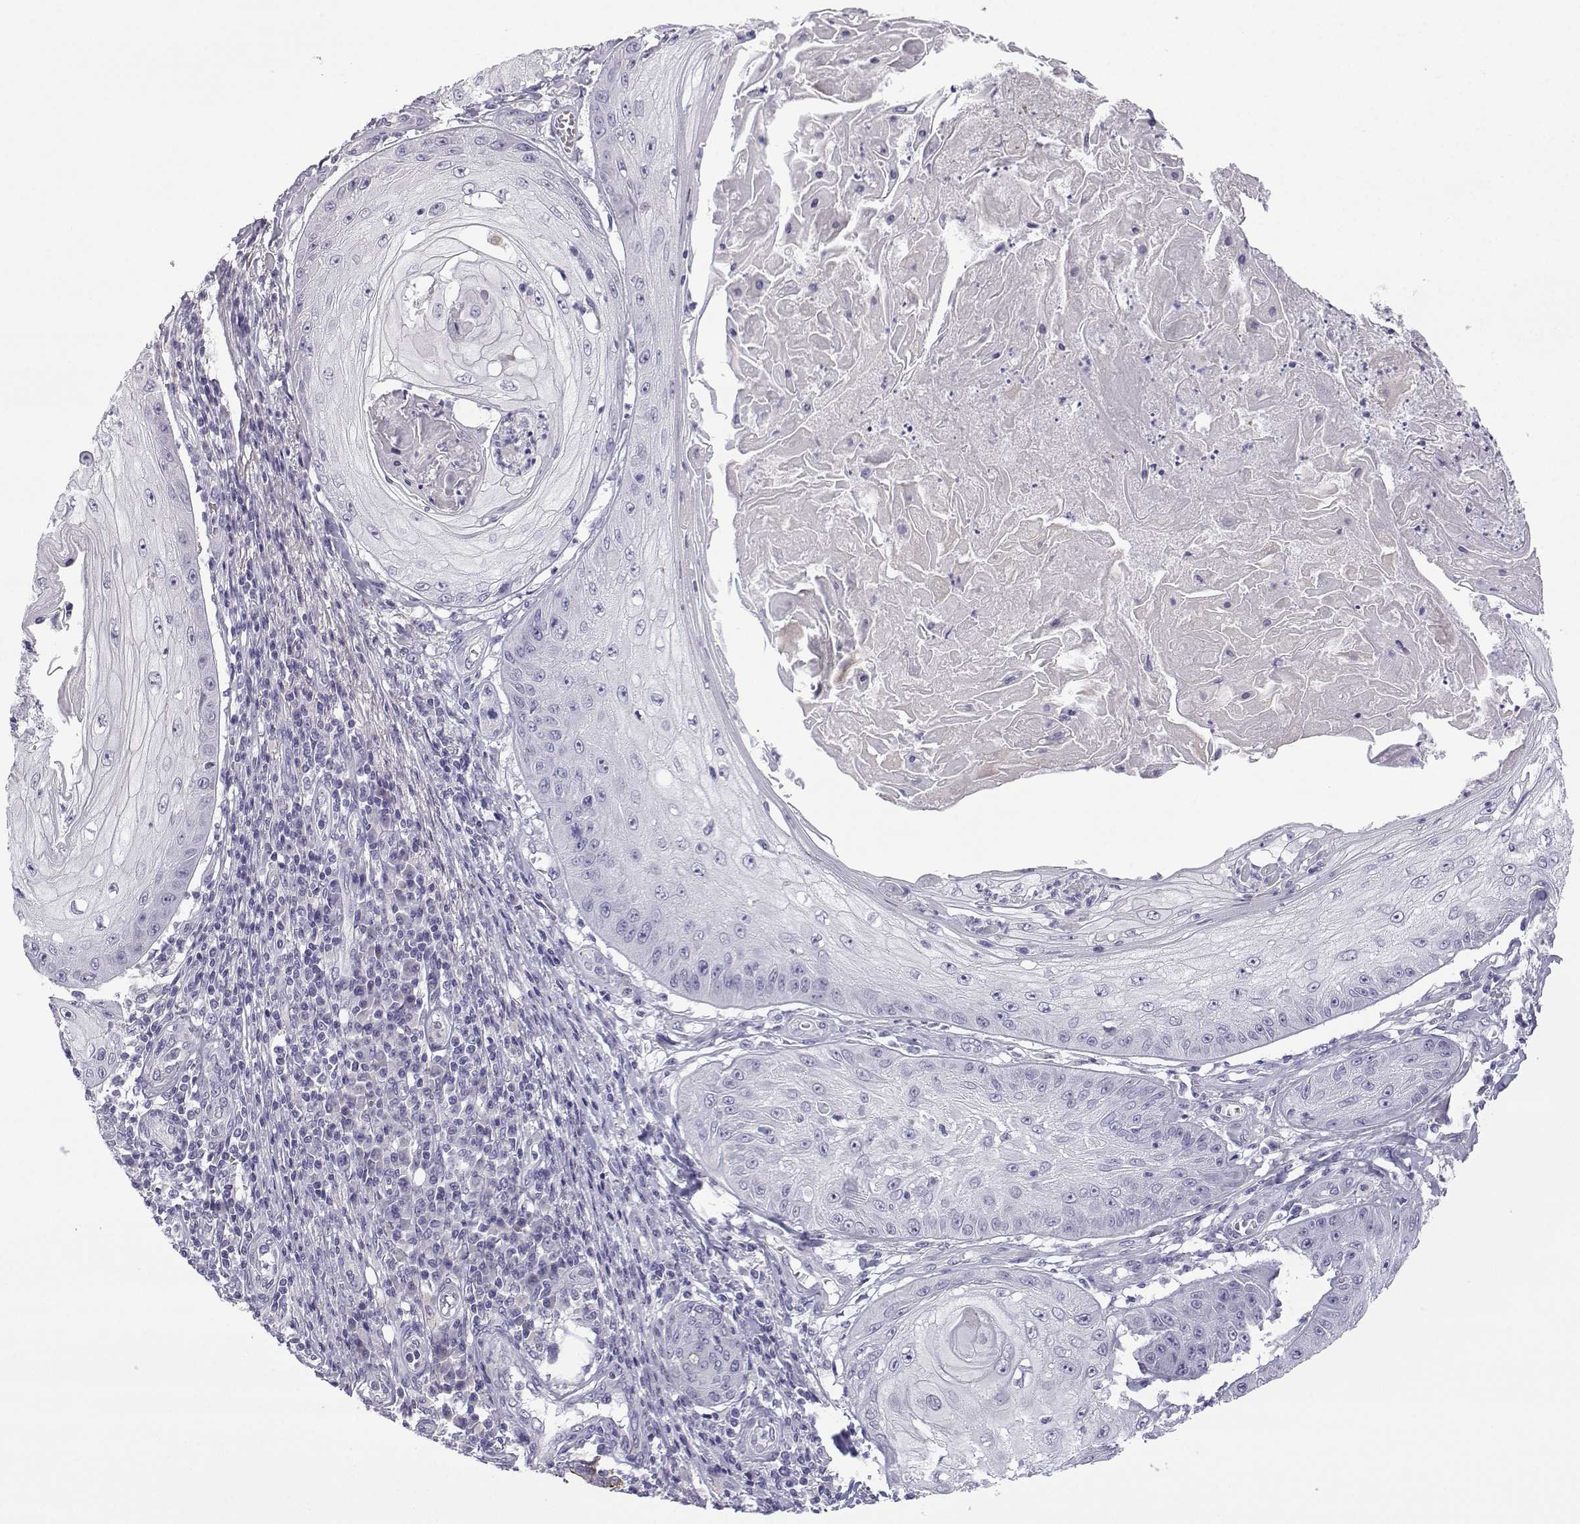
{"staining": {"intensity": "negative", "quantity": "none", "location": "none"}, "tissue": "skin cancer", "cell_type": "Tumor cells", "image_type": "cancer", "snomed": [{"axis": "morphology", "description": "Squamous cell carcinoma, NOS"}, {"axis": "topography", "description": "Skin"}], "caption": "The immunohistochemistry histopathology image has no significant staining in tumor cells of skin cancer tissue. Brightfield microscopy of immunohistochemistry stained with DAB (3,3'-diaminobenzidine) (brown) and hematoxylin (blue), captured at high magnification.", "gene": "SPACA7", "patient": {"sex": "male", "age": 70}}